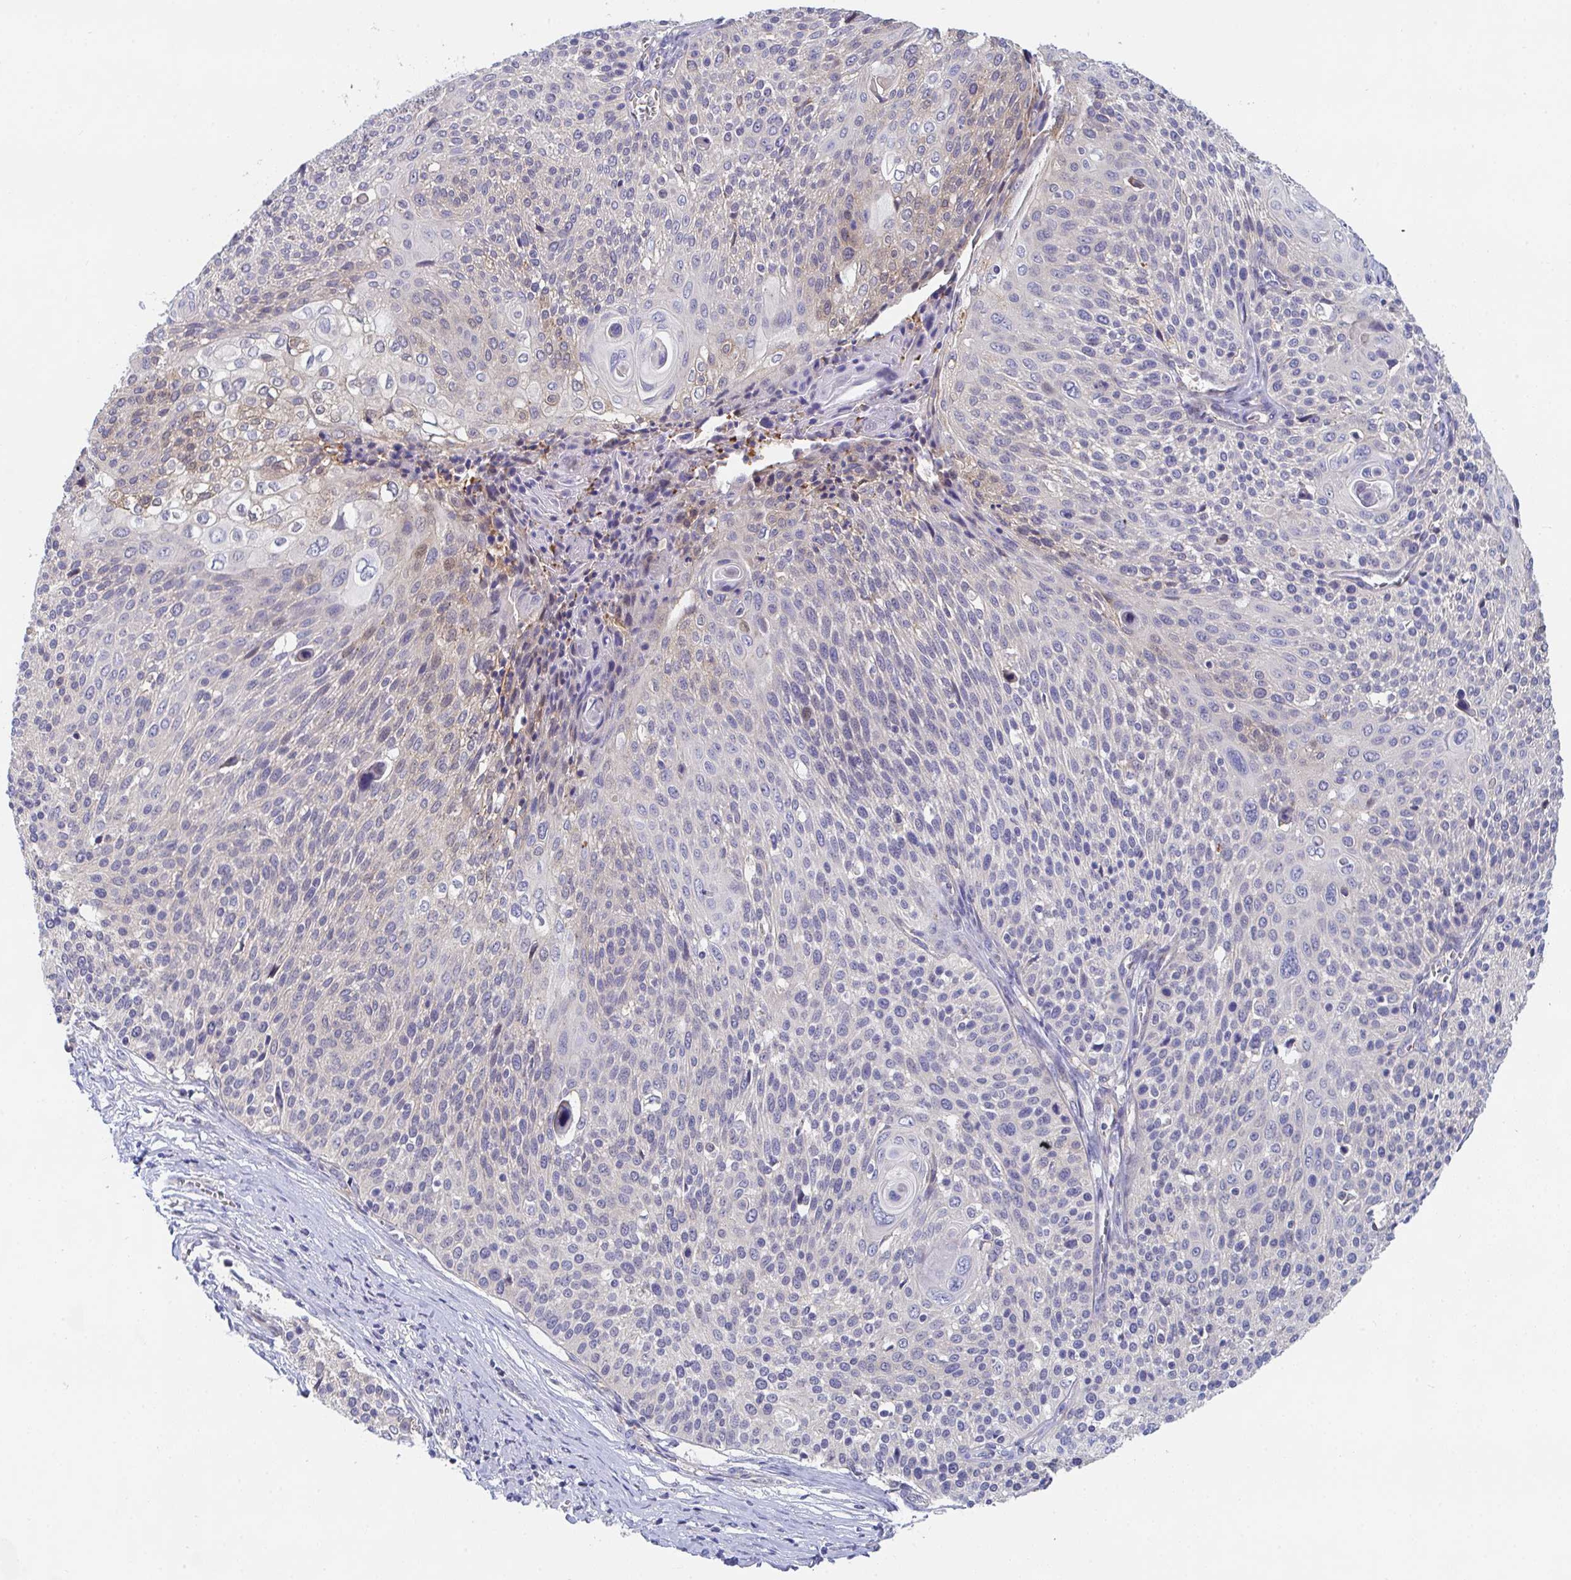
{"staining": {"intensity": "moderate", "quantity": "<25%", "location": "nuclear"}, "tissue": "cervical cancer", "cell_type": "Tumor cells", "image_type": "cancer", "snomed": [{"axis": "morphology", "description": "Squamous cell carcinoma, NOS"}, {"axis": "topography", "description": "Cervix"}], "caption": "Tumor cells display low levels of moderate nuclear staining in about <25% of cells in human cervical cancer. Immunohistochemistry stains the protein in brown and the nuclei are stained blue.", "gene": "P2RX3", "patient": {"sex": "female", "age": 31}}